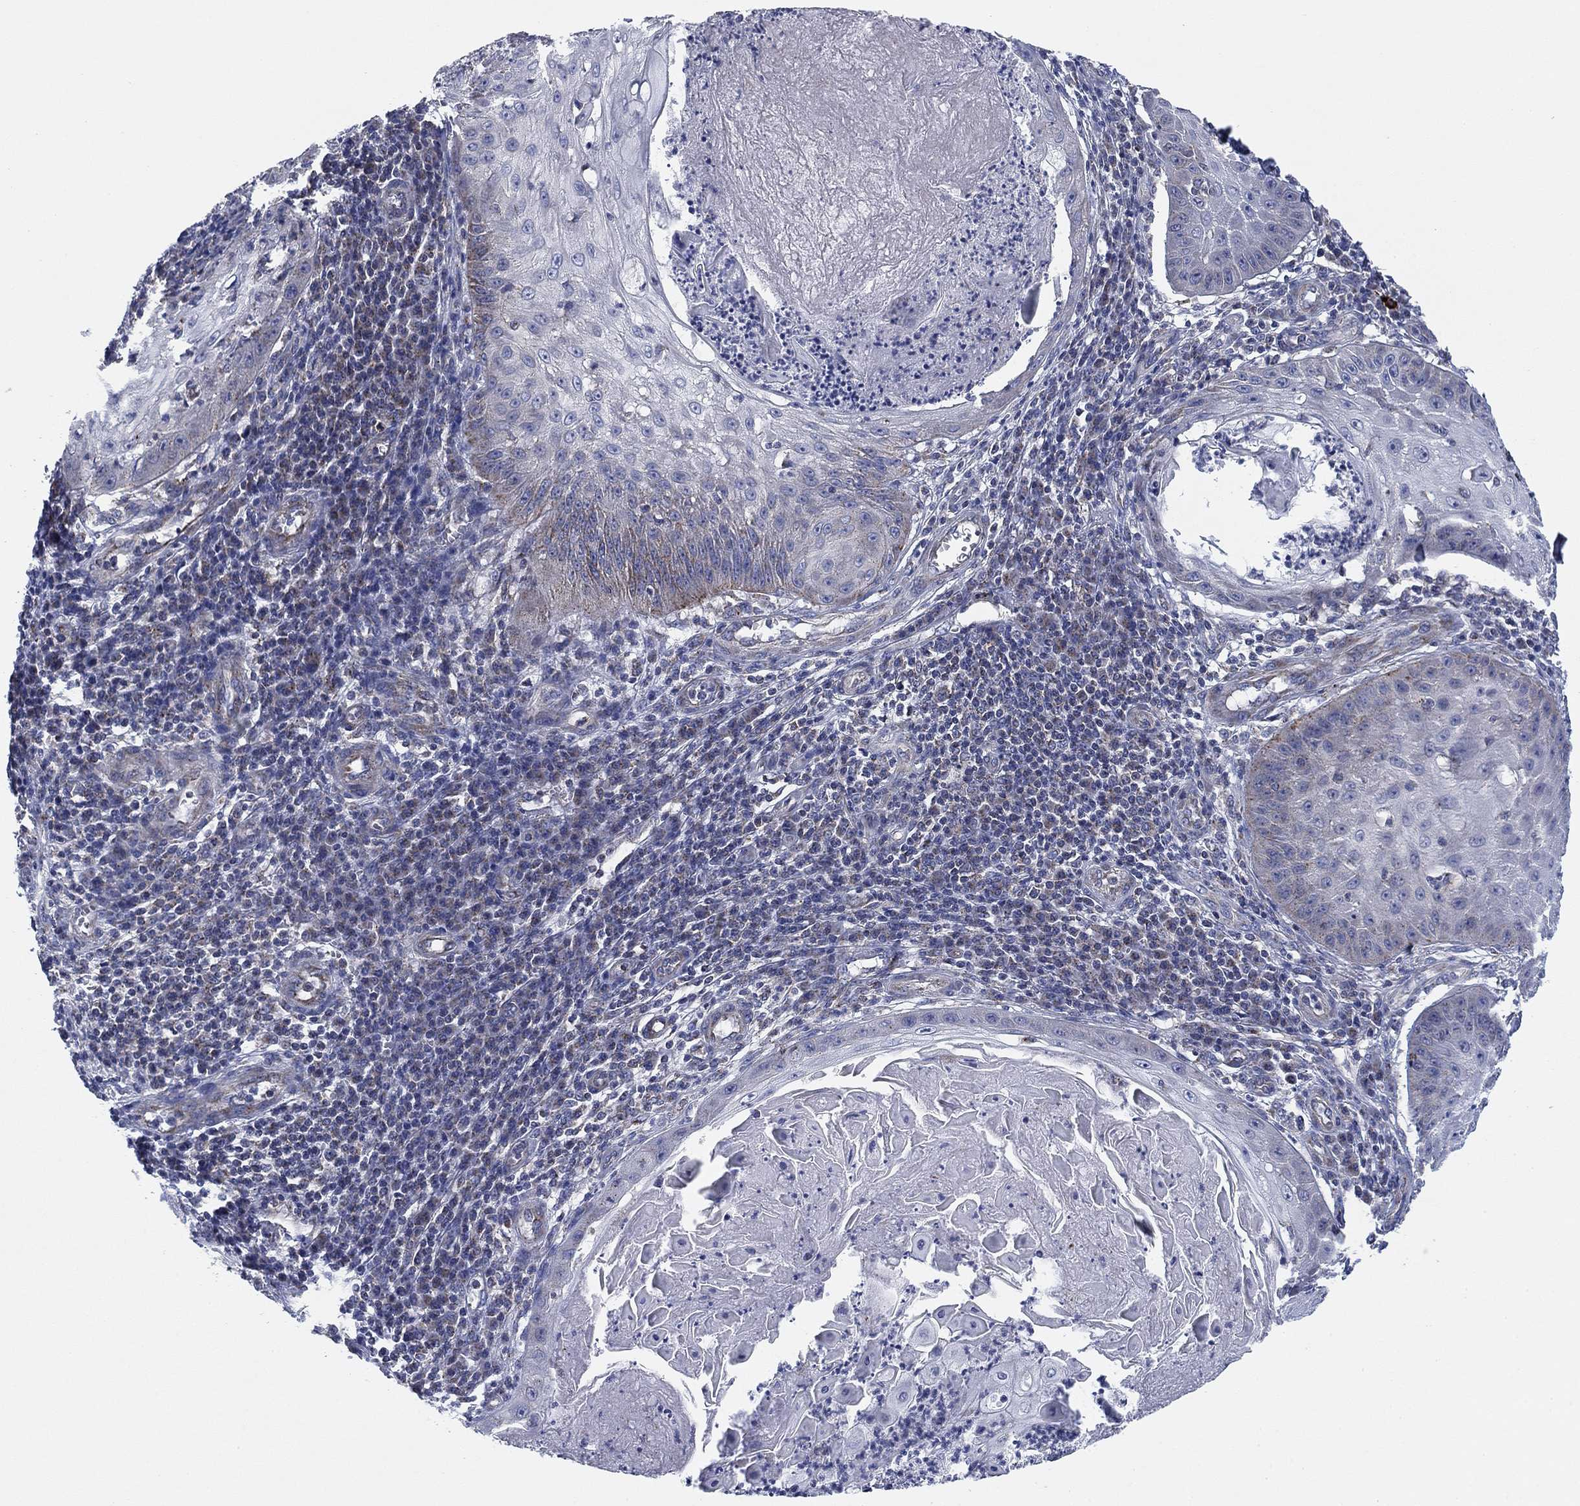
{"staining": {"intensity": "negative", "quantity": "none", "location": "none"}, "tissue": "skin cancer", "cell_type": "Tumor cells", "image_type": "cancer", "snomed": [{"axis": "morphology", "description": "Squamous cell carcinoma, NOS"}, {"axis": "topography", "description": "Skin"}], "caption": "This image is of squamous cell carcinoma (skin) stained with immunohistochemistry (IHC) to label a protein in brown with the nuclei are counter-stained blue. There is no positivity in tumor cells.", "gene": "NACAD", "patient": {"sex": "male", "age": 70}}